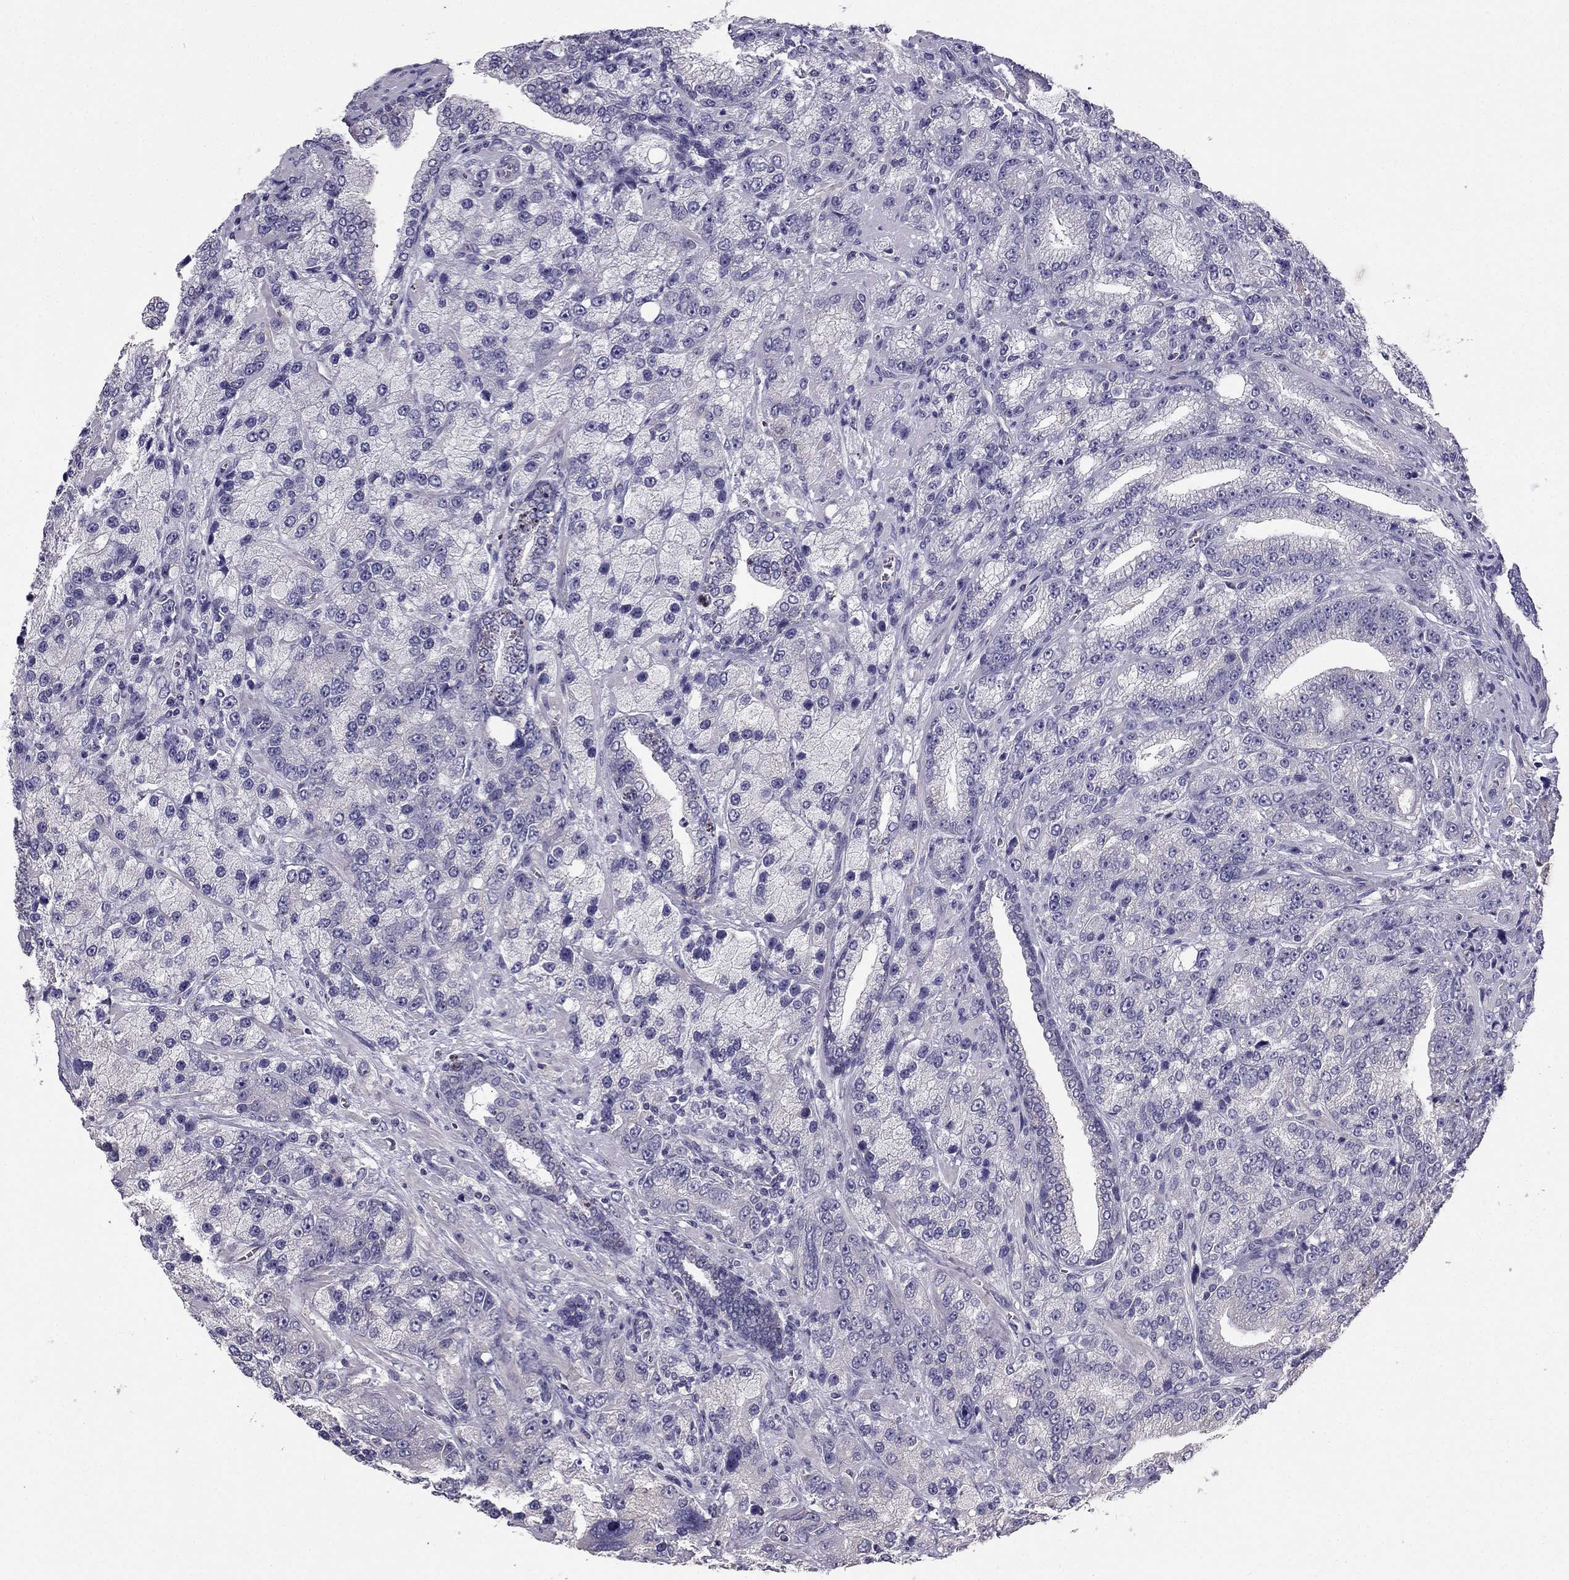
{"staining": {"intensity": "weak", "quantity": "<25%", "location": "cytoplasmic/membranous"}, "tissue": "prostate cancer", "cell_type": "Tumor cells", "image_type": "cancer", "snomed": [{"axis": "morphology", "description": "Adenocarcinoma, NOS"}, {"axis": "topography", "description": "Prostate"}], "caption": "Tumor cells are negative for protein expression in human prostate adenocarcinoma.", "gene": "HSFX1", "patient": {"sex": "male", "age": 63}}